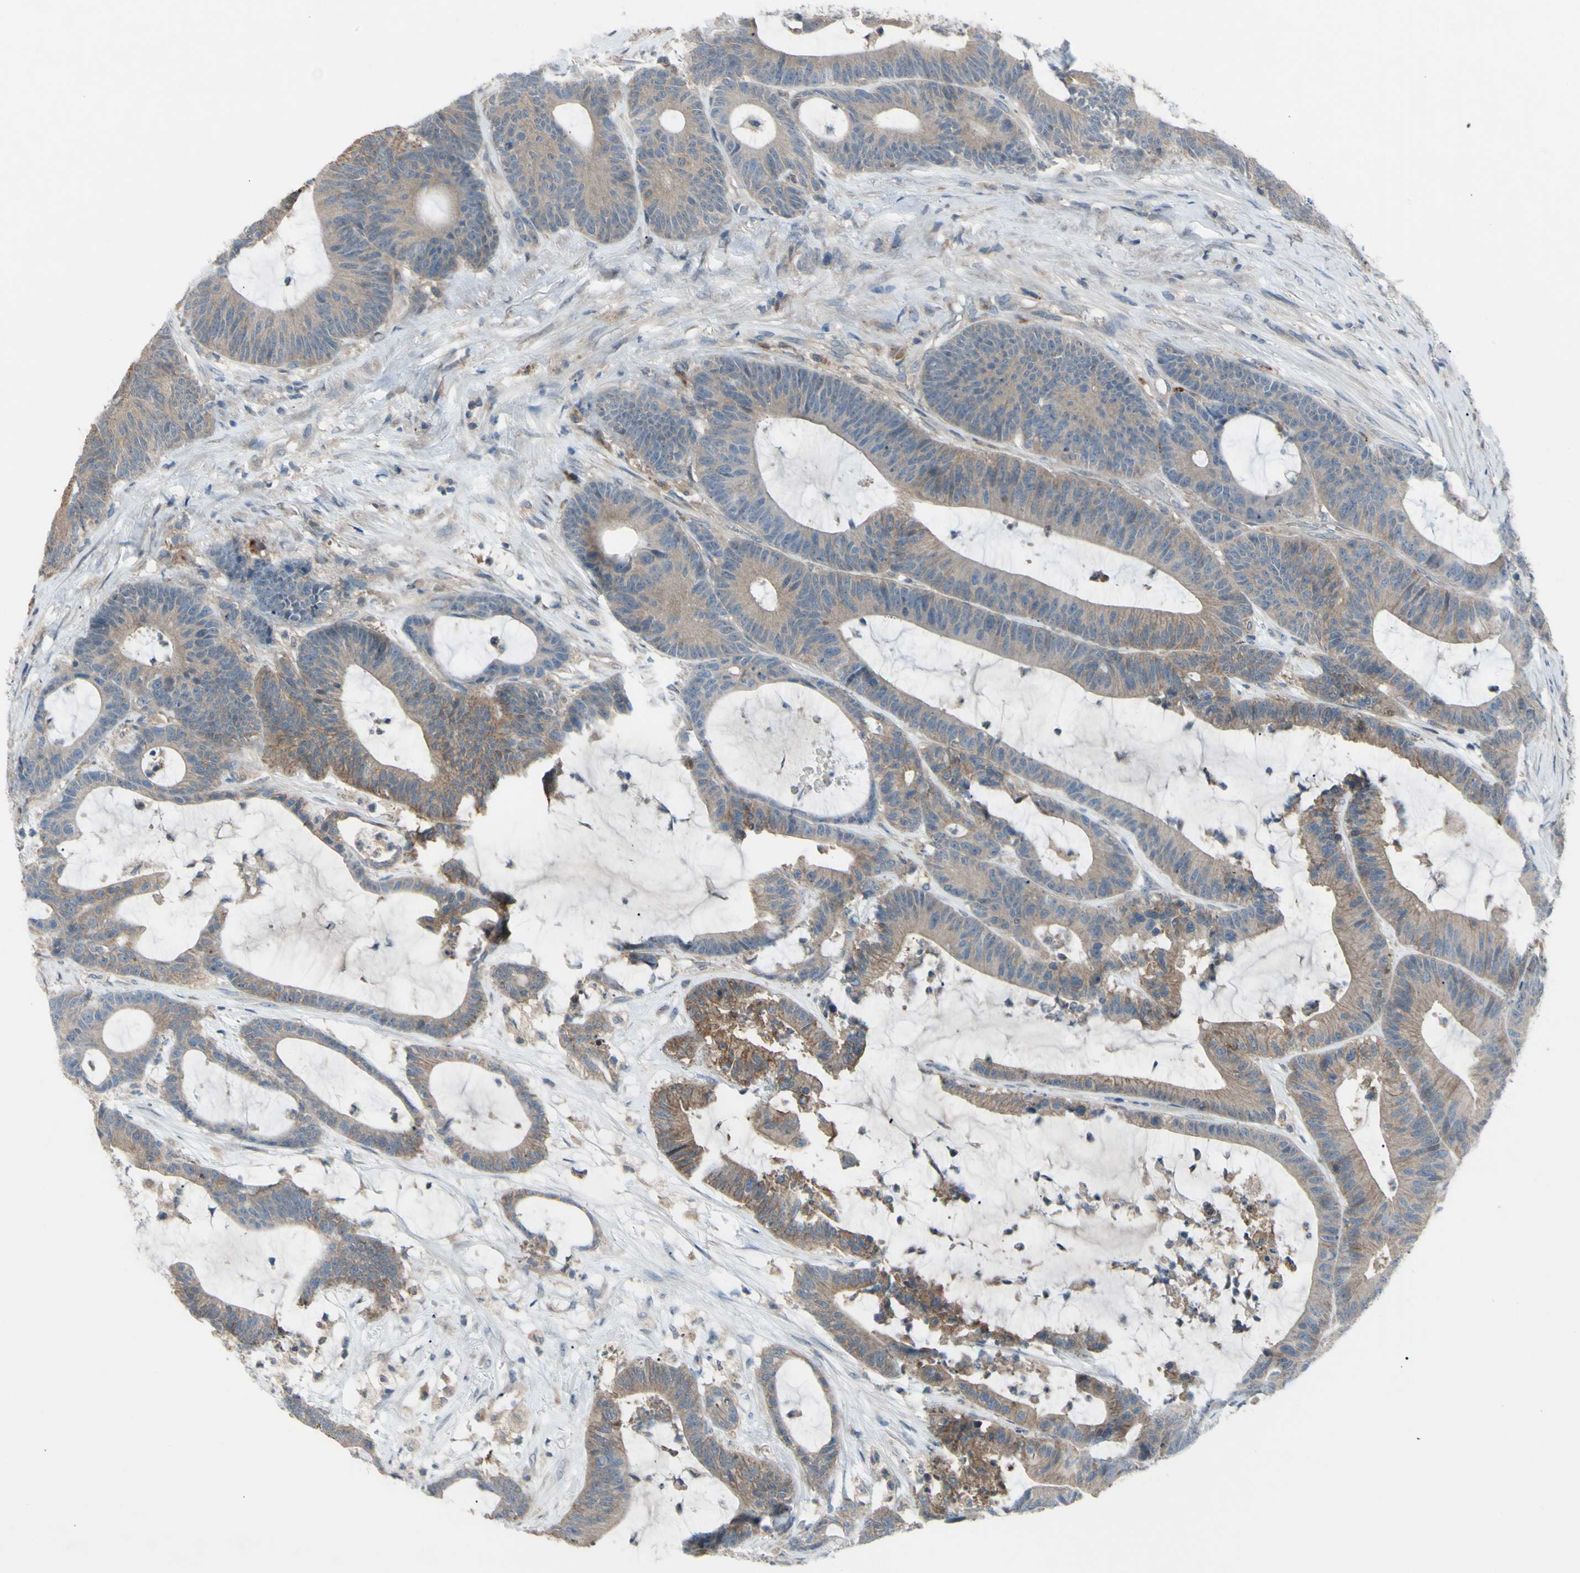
{"staining": {"intensity": "weak", "quantity": ">75%", "location": "cytoplasmic/membranous"}, "tissue": "colorectal cancer", "cell_type": "Tumor cells", "image_type": "cancer", "snomed": [{"axis": "morphology", "description": "Adenocarcinoma, NOS"}, {"axis": "topography", "description": "Colon"}], "caption": "Weak cytoplasmic/membranous protein positivity is seen in approximately >75% of tumor cells in colorectal adenocarcinoma.", "gene": "AFP", "patient": {"sex": "female", "age": 84}}